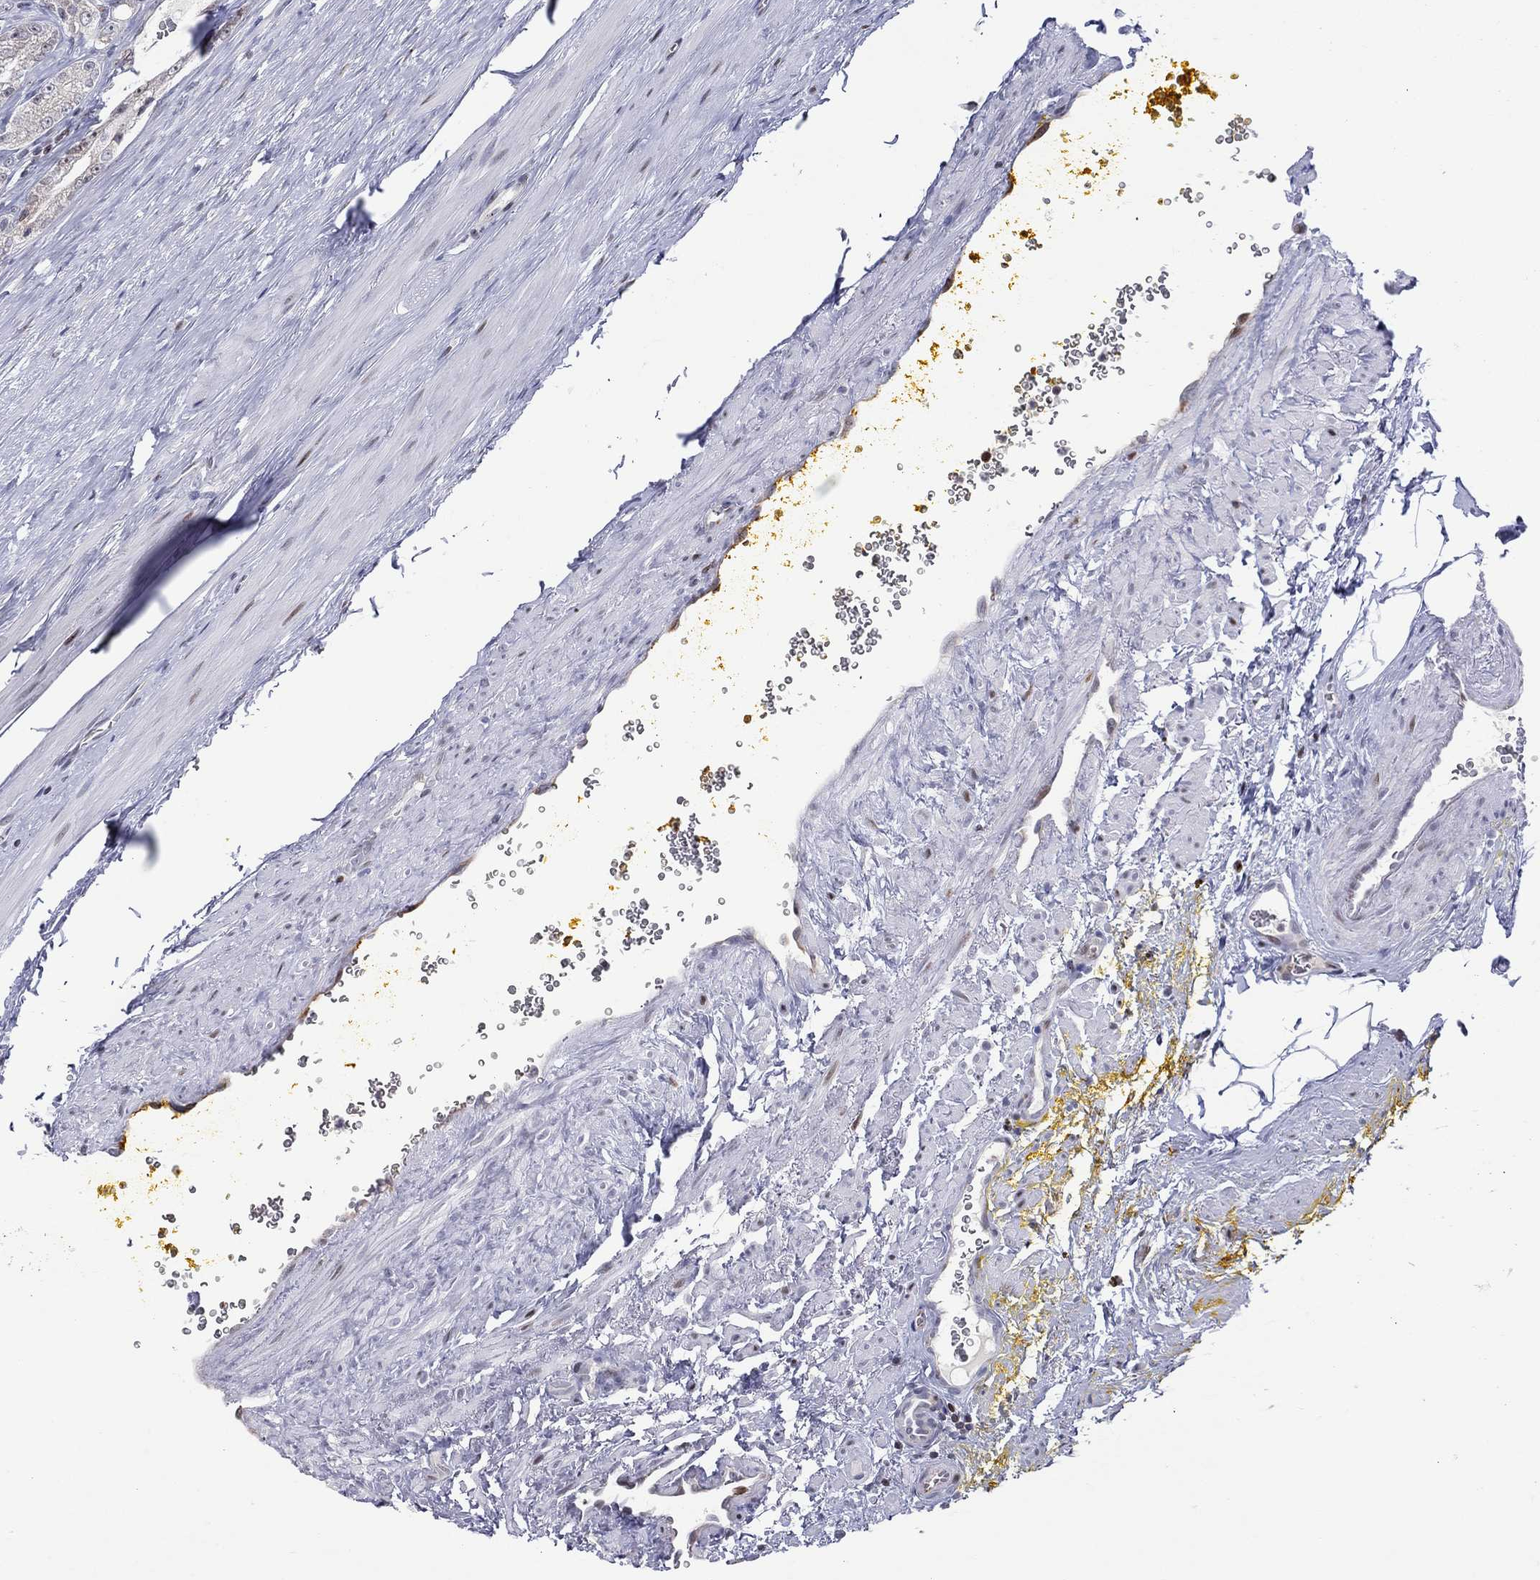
{"staining": {"intensity": "weak", "quantity": "25%-75%", "location": "nuclear"}, "tissue": "prostate cancer", "cell_type": "Tumor cells", "image_type": "cancer", "snomed": [{"axis": "morphology", "description": "Adenocarcinoma, NOS"}, {"axis": "topography", "description": "Prostate"}], "caption": "High-magnification brightfield microscopy of adenocarcinoma (prostate) stained with DAB (brown) and counterstained with hematoxylin (blue). tumor cells exhibit weak nuclear staining is seen in approximately25%-75% of cells.", "gene": "DBF4B", "patient": {"sex": "male", "age": 67}}